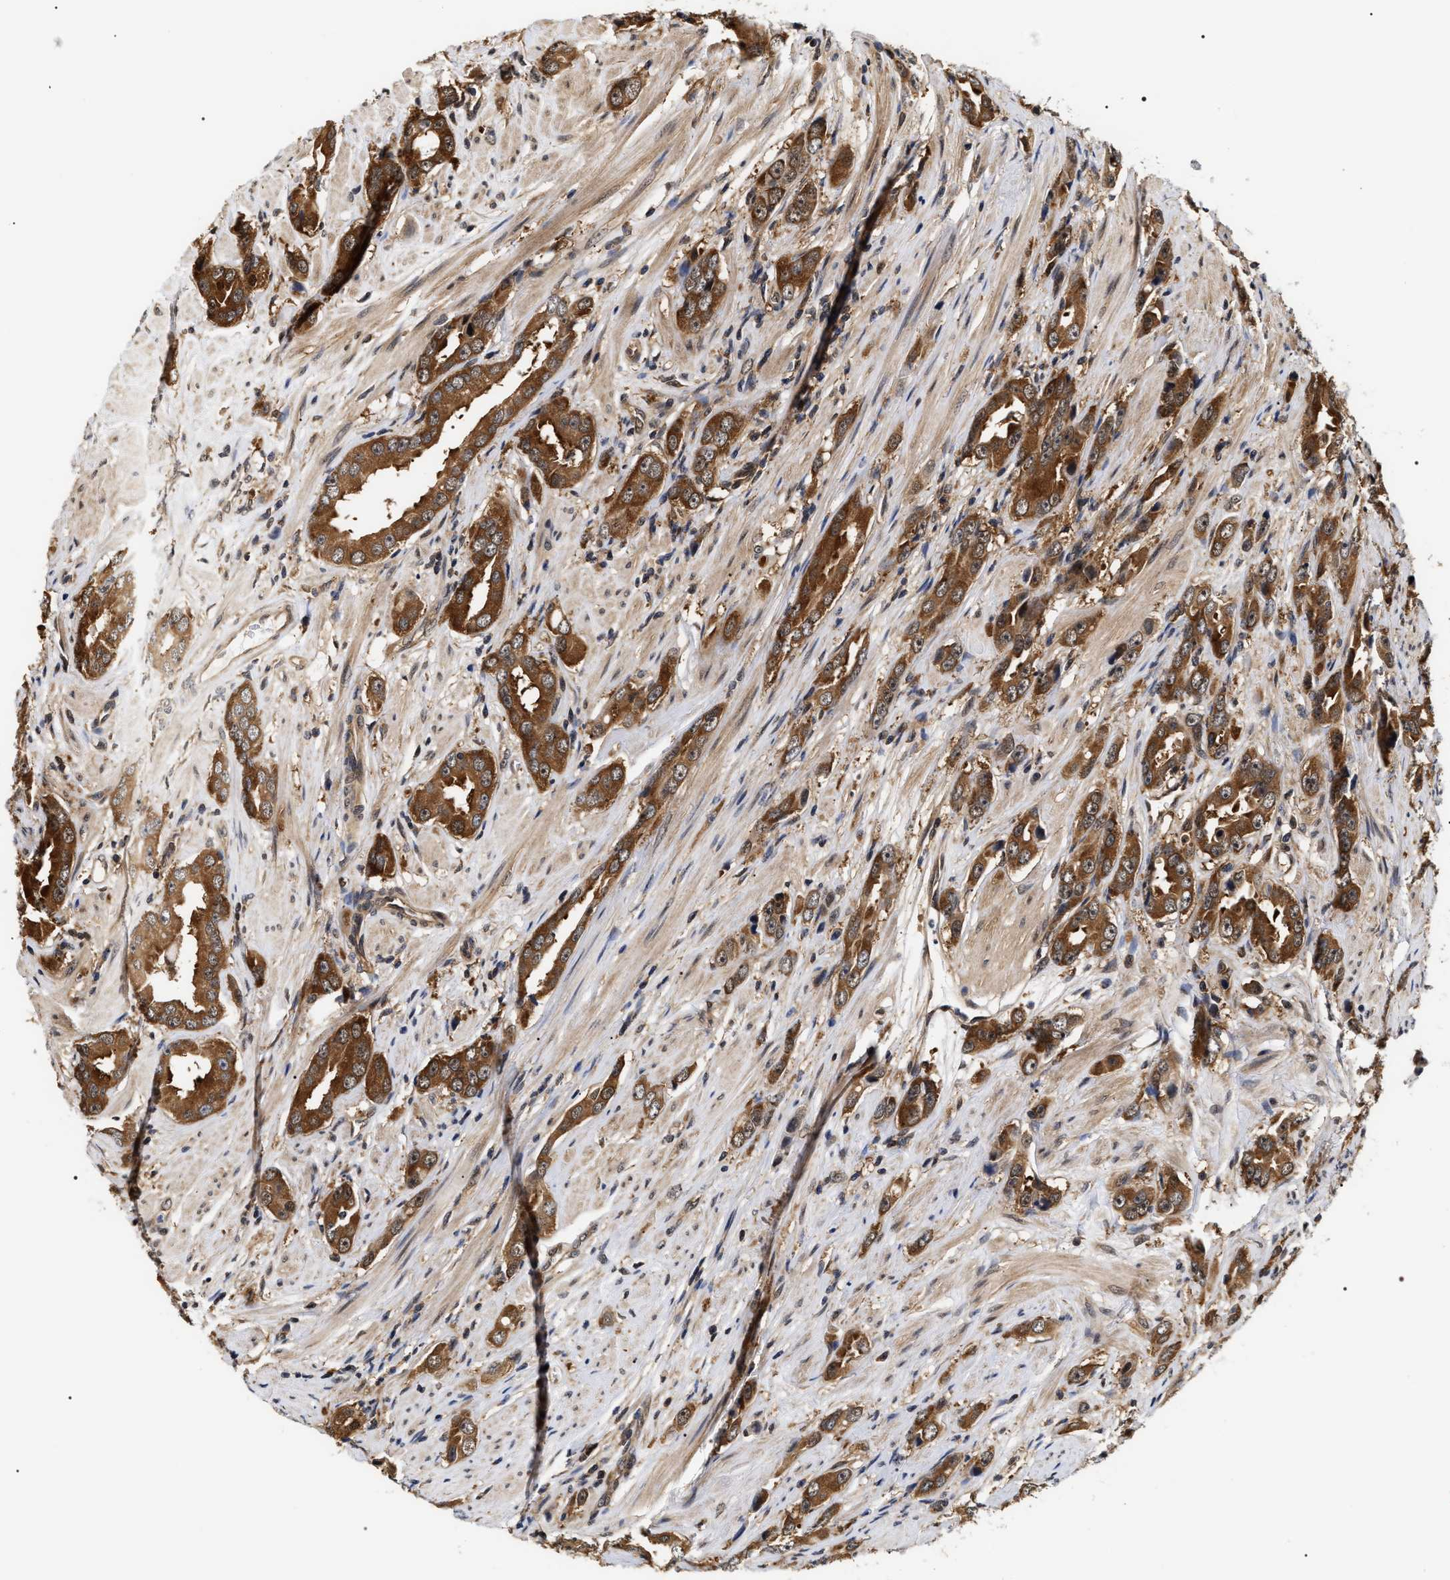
{"staining": {"intensity": "strong", "quantity": ">75%", "location": "cytoplasmic/membranous"}, "tissue": "prostate cancer", "cell_type": "Tumor cells", "image_type": "cancer", "snomed": [{"axis": "morphology", "description": "Adenocarcinoma, Medium grade"}, {"axis": "topography", "description": "Prostate"}], "caption": "Human prostate adenocarcinoma (medium-grade) stained with a protein marker reveals strong staining in tumor cells.", "gene": "BAG6", "patient": {"sex": "male", "age": 53}}